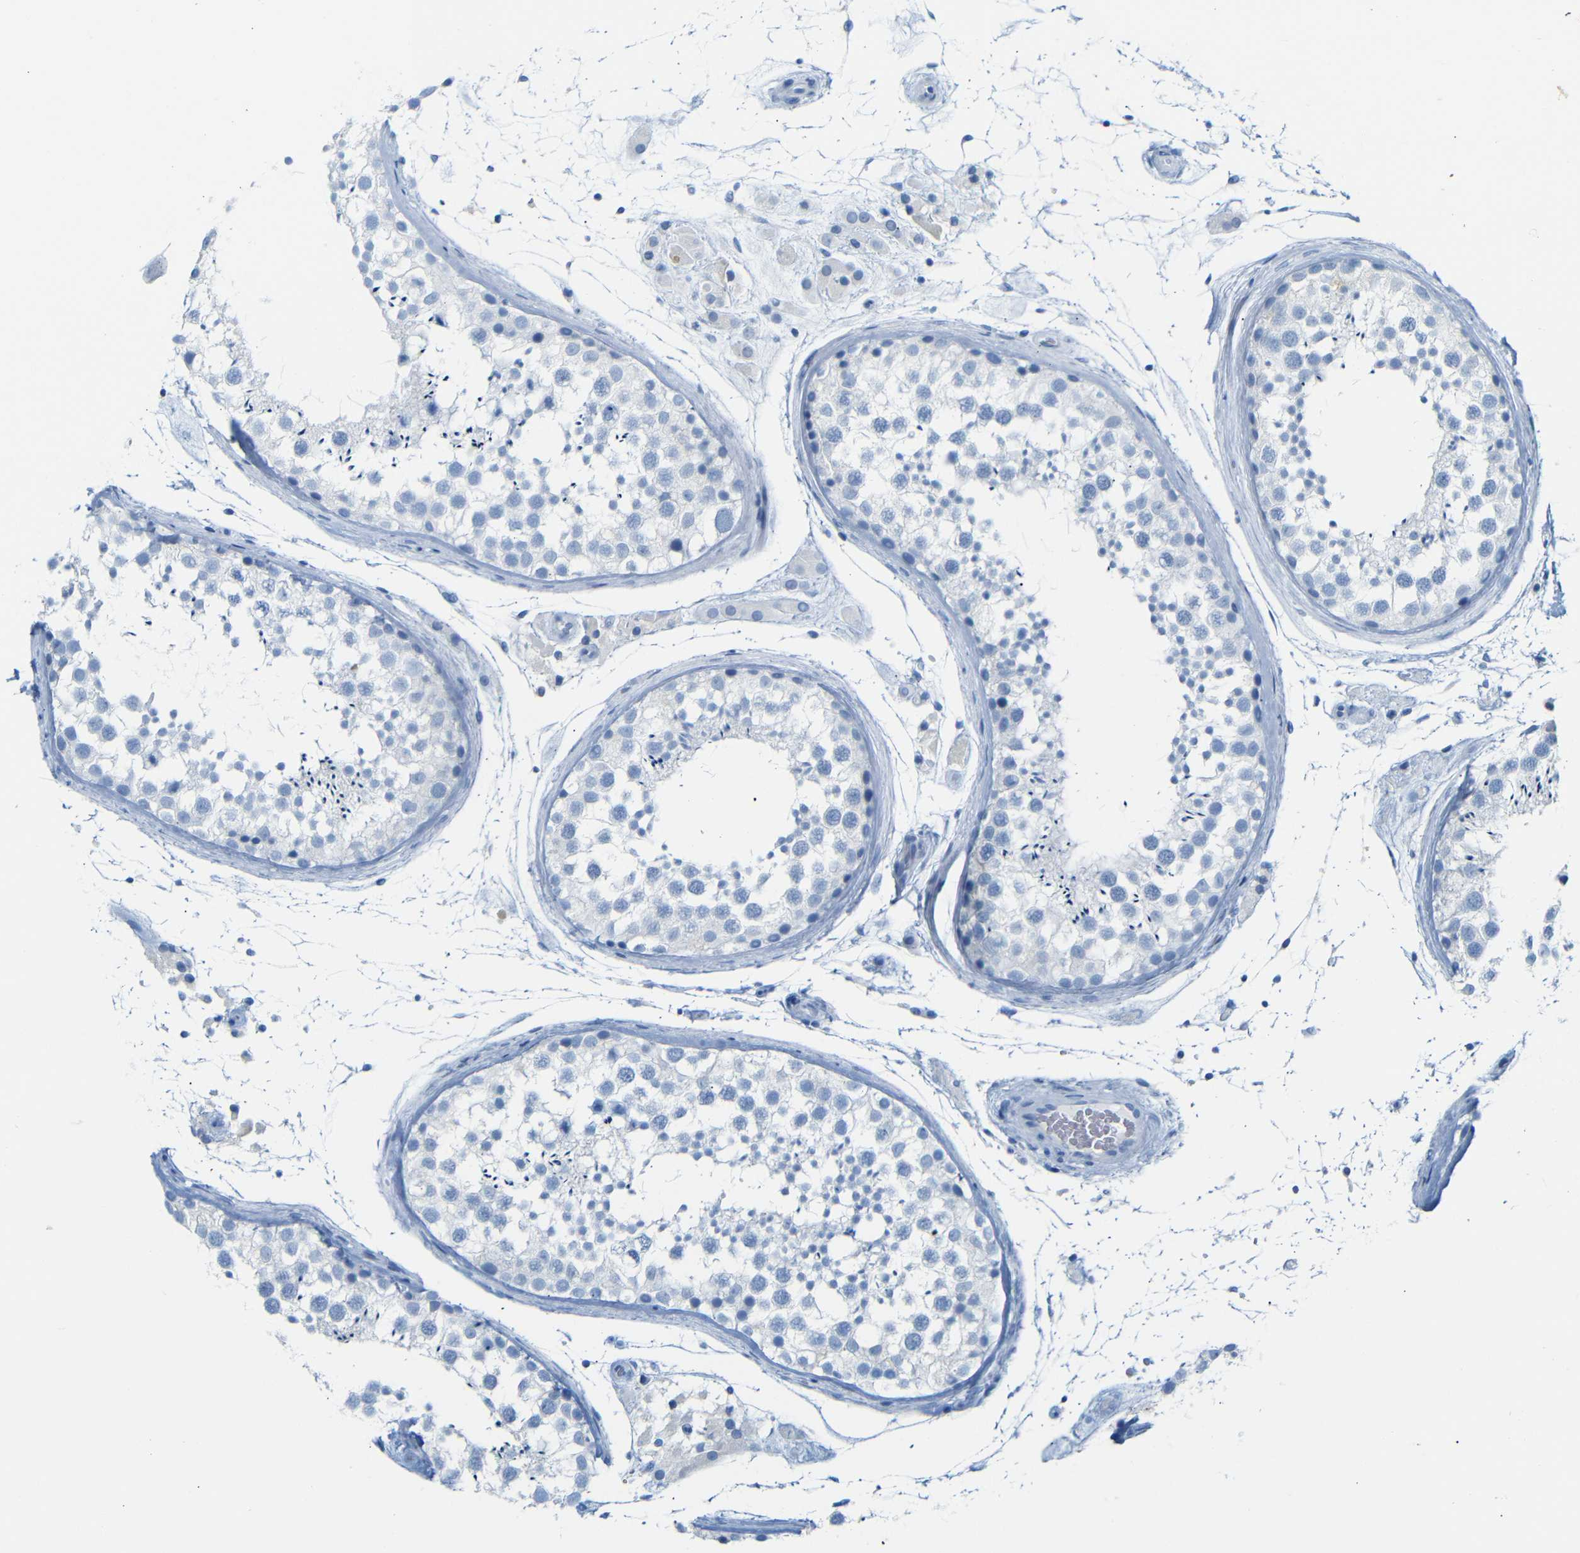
{"staining": {"intensity": "negative", "quantity": "none", "location": "none"}, "tissue": "testis", "cell_type": "Cells in seminiferous ducts", "image_type": "normal", "snomed": [{"axis": "morphology", "description": "Normal tissue, NOS"}, {"axis": "topography", "description": "Testis"}], "caption": "This is an immunohistochemistry image of normal testis. There is no positivity in cells in seminiferous ducts.", "gene": "FCRL1", "patient": {"sex": "male", "age": 46}}